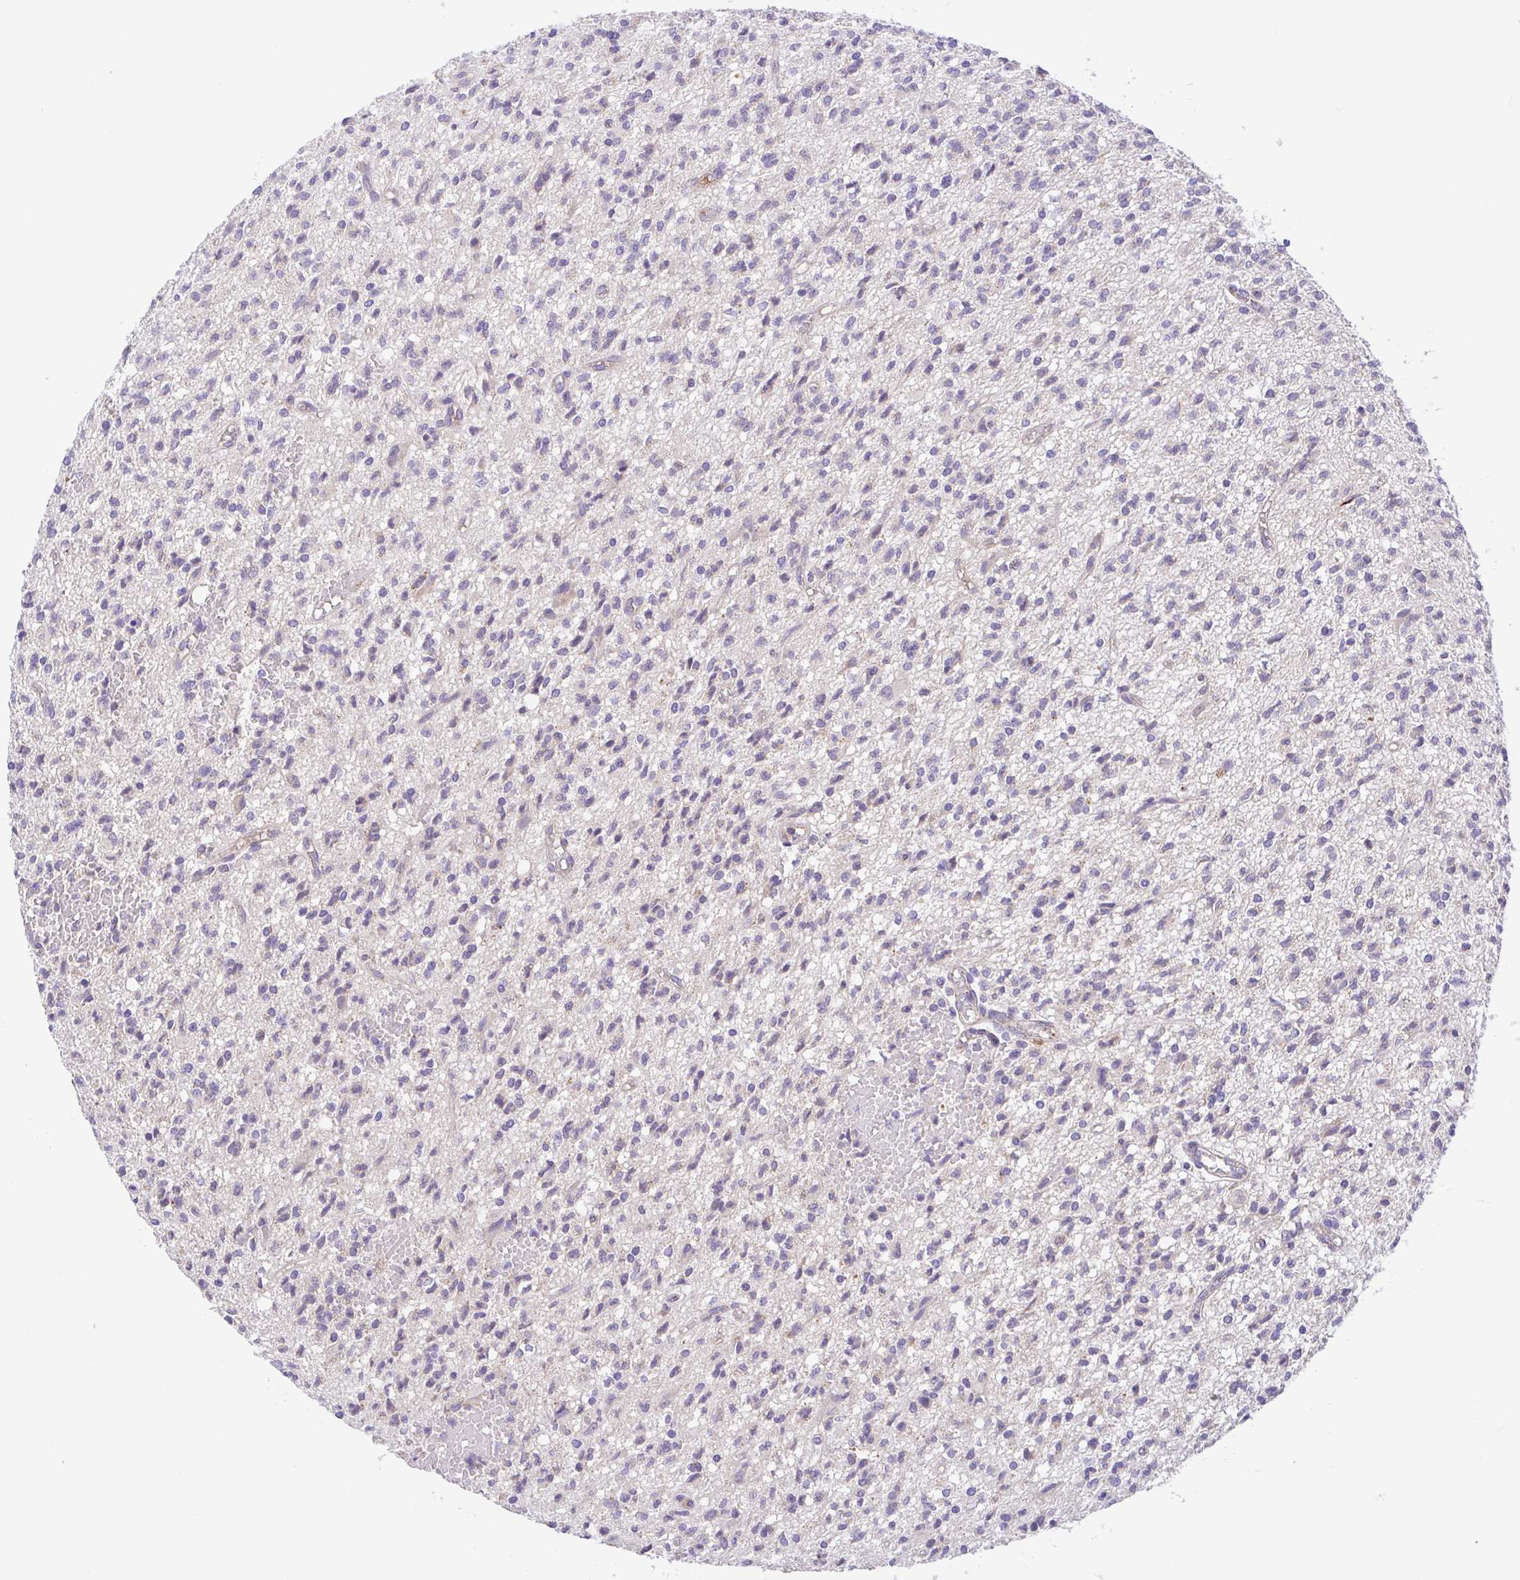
{"staining": {"intensity": "negative", "quantity": "none", "location": "none"}, "tissue": "glioma", "cell_type": "Tumor cells", "image_type": "cancer", "snomed": [{"axis": "morphology", "description": "Glioma, malignant, Low grade"}, {"axis": "topography", "description": "Brain"}], "caption": "Immunohistochemistry (IHC) of glioma reveals no positivity in tumor cells.", "gene": "SLC13A1", "patient": {"sex": "male", "age": 64}}